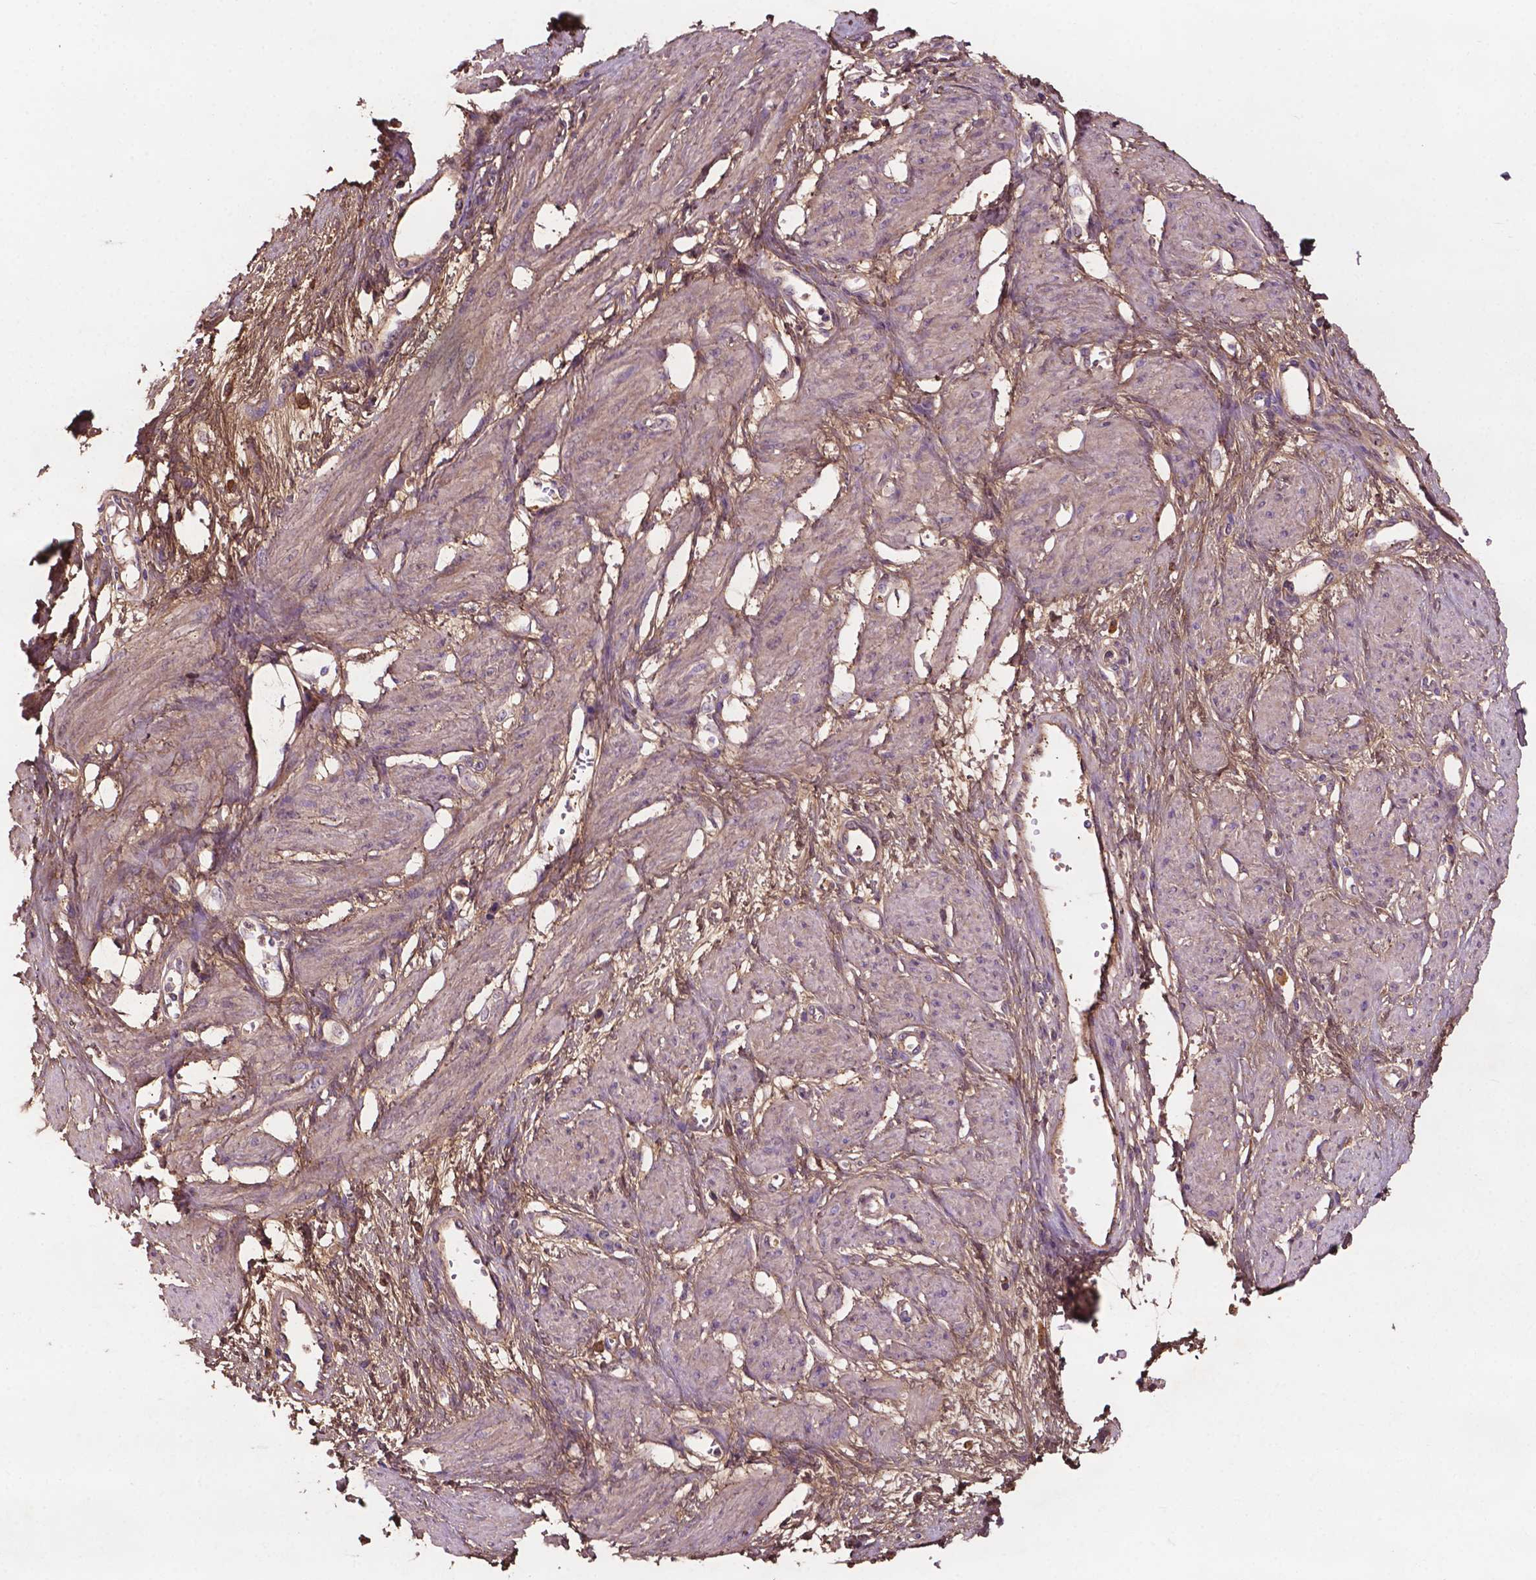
{"staining": {"intensity": "weak", "quantity": ">75%", "location": "cytoplasmic/membranous"}, "tissue": "smooth muscle", "cell_type": "Smooth muscle cells", "image_type": "normal", "snomed": [{"axis": "morphology", "description": "Normal tissue, NOS"}, {"axis": "topography", "description": "Smooth muscle"}, {"axis": "topography", "description": "Uterus"}], "caption": "A high-resolution image shows IHC staining of normal smooth muscle, which displays weak cytoplasmic/membranous positivity in approximately >75% of smooth muscle cells. Nuclei are stained in blue.", "gene": "GJA9", "patient": {"sex": "female", "age": 39}}